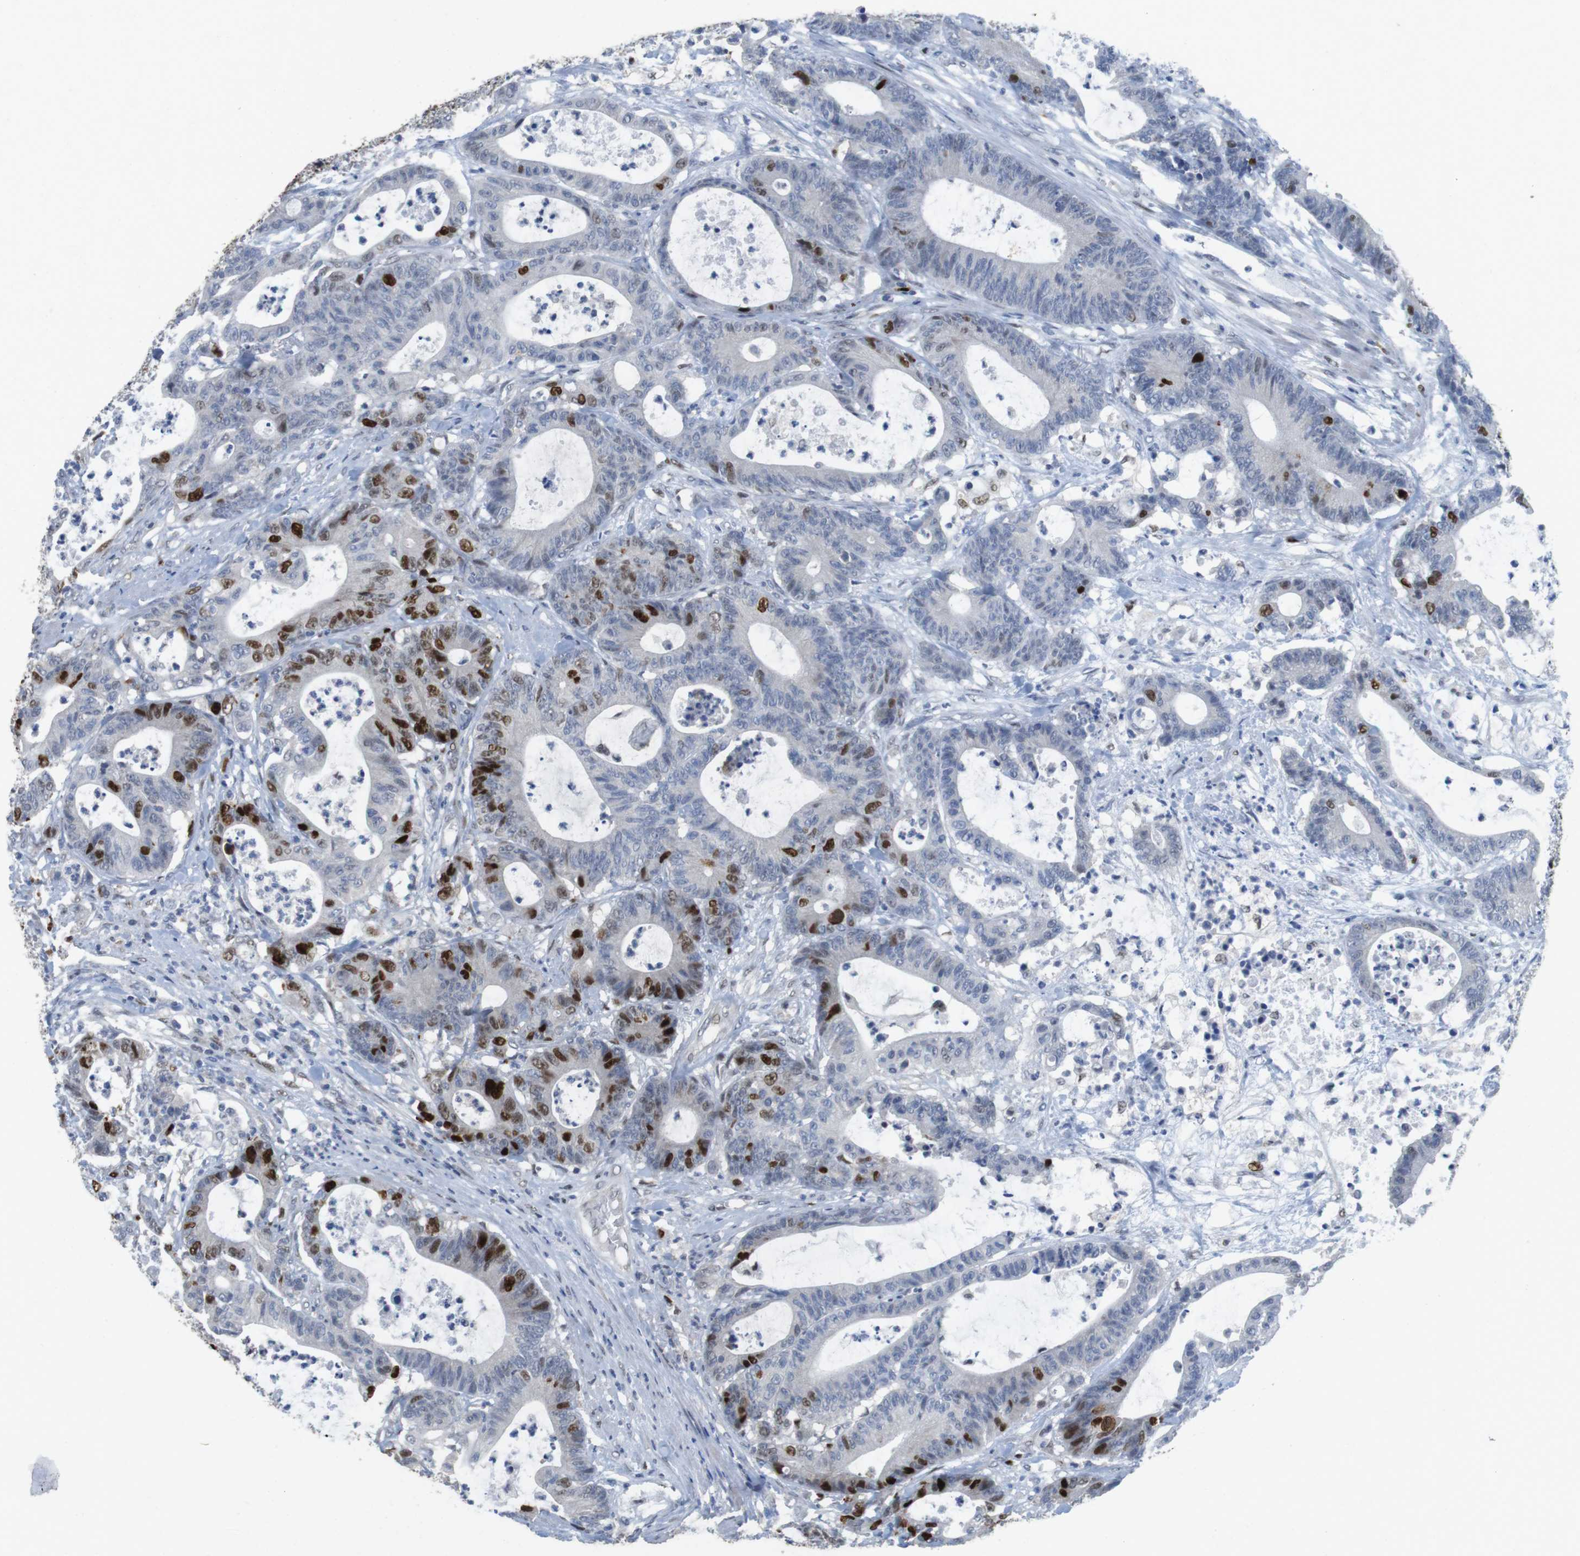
{"staining": {"intensity": "strong", "quantity": "<25%", "location": "nuclear"}, "tissue": "colorectal cancer", "cell_type": "Tumor cells", "image_type": "cancer", "snomed": [{"axis": "morphology", "description": "Adenocarcinoma, NOS"}, {"axis": "topography", "description": "Colon"}], "caption": "Brown immunohistochemical staining in human adenocarcinoma (colorectal) demonstrates strong nuclear expression in approximately <25% of tumor cells.", "gene": "KPNA2", "patient": {"sex": "female", "age": 84}}